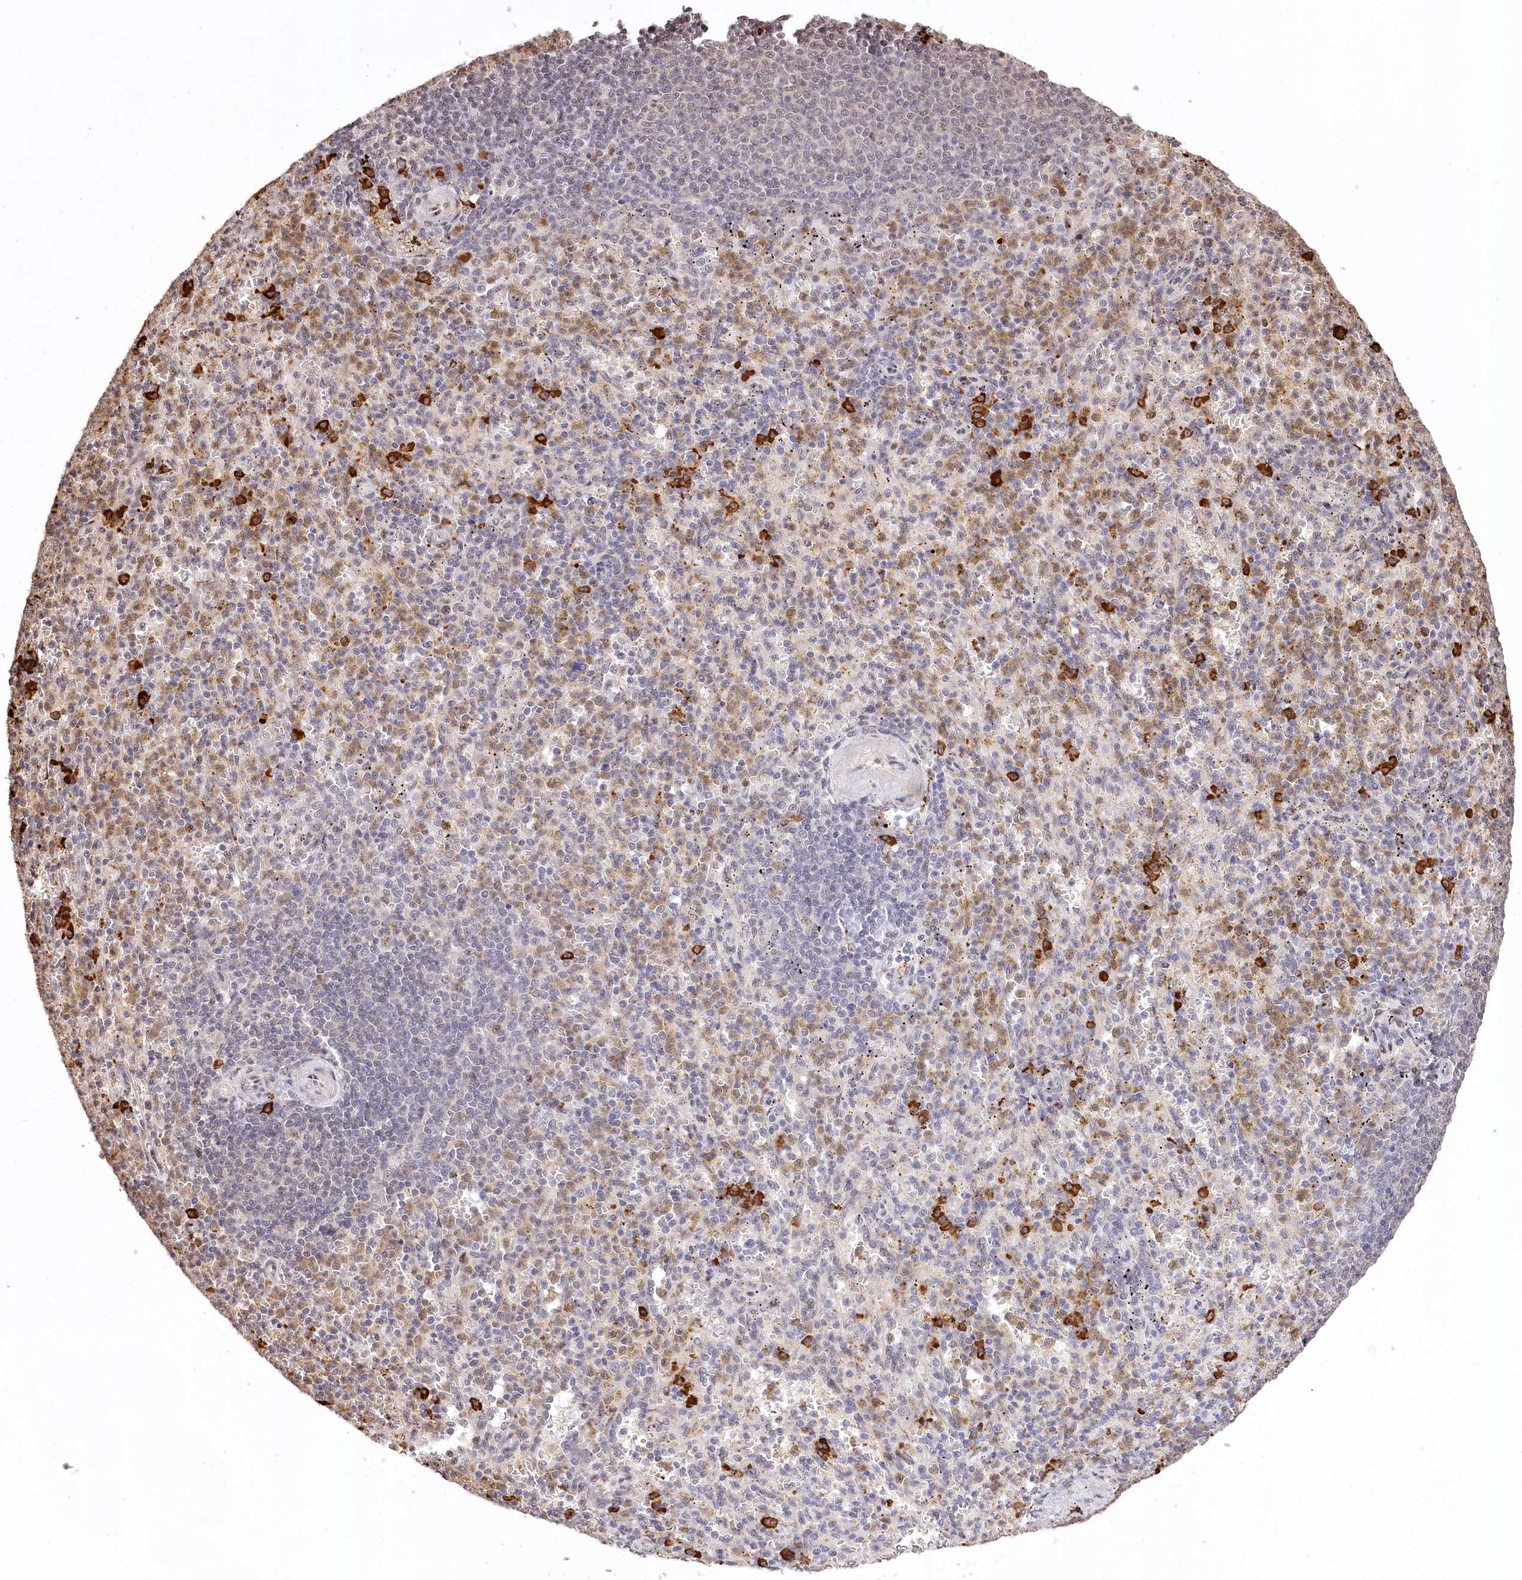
{"staining": {"intensity": "weak", "quantity": "<25%", "location": "cytoplasmic/membranous"}, "tissue": "spleen", "cell_type": "Cells in red pulp", "image_type": "normal", "snomed": [{"axis": "morphology", "description": "Normal tissue, NOS"}, {"axis": "topography", "description": "Spleen"}], "caption": "This is an IHC micrograph of normal human spleen. There is no staining in cells in red pulp.", "gene": "PYROXD1", "patient": {"sex": "female", "age": 74}}